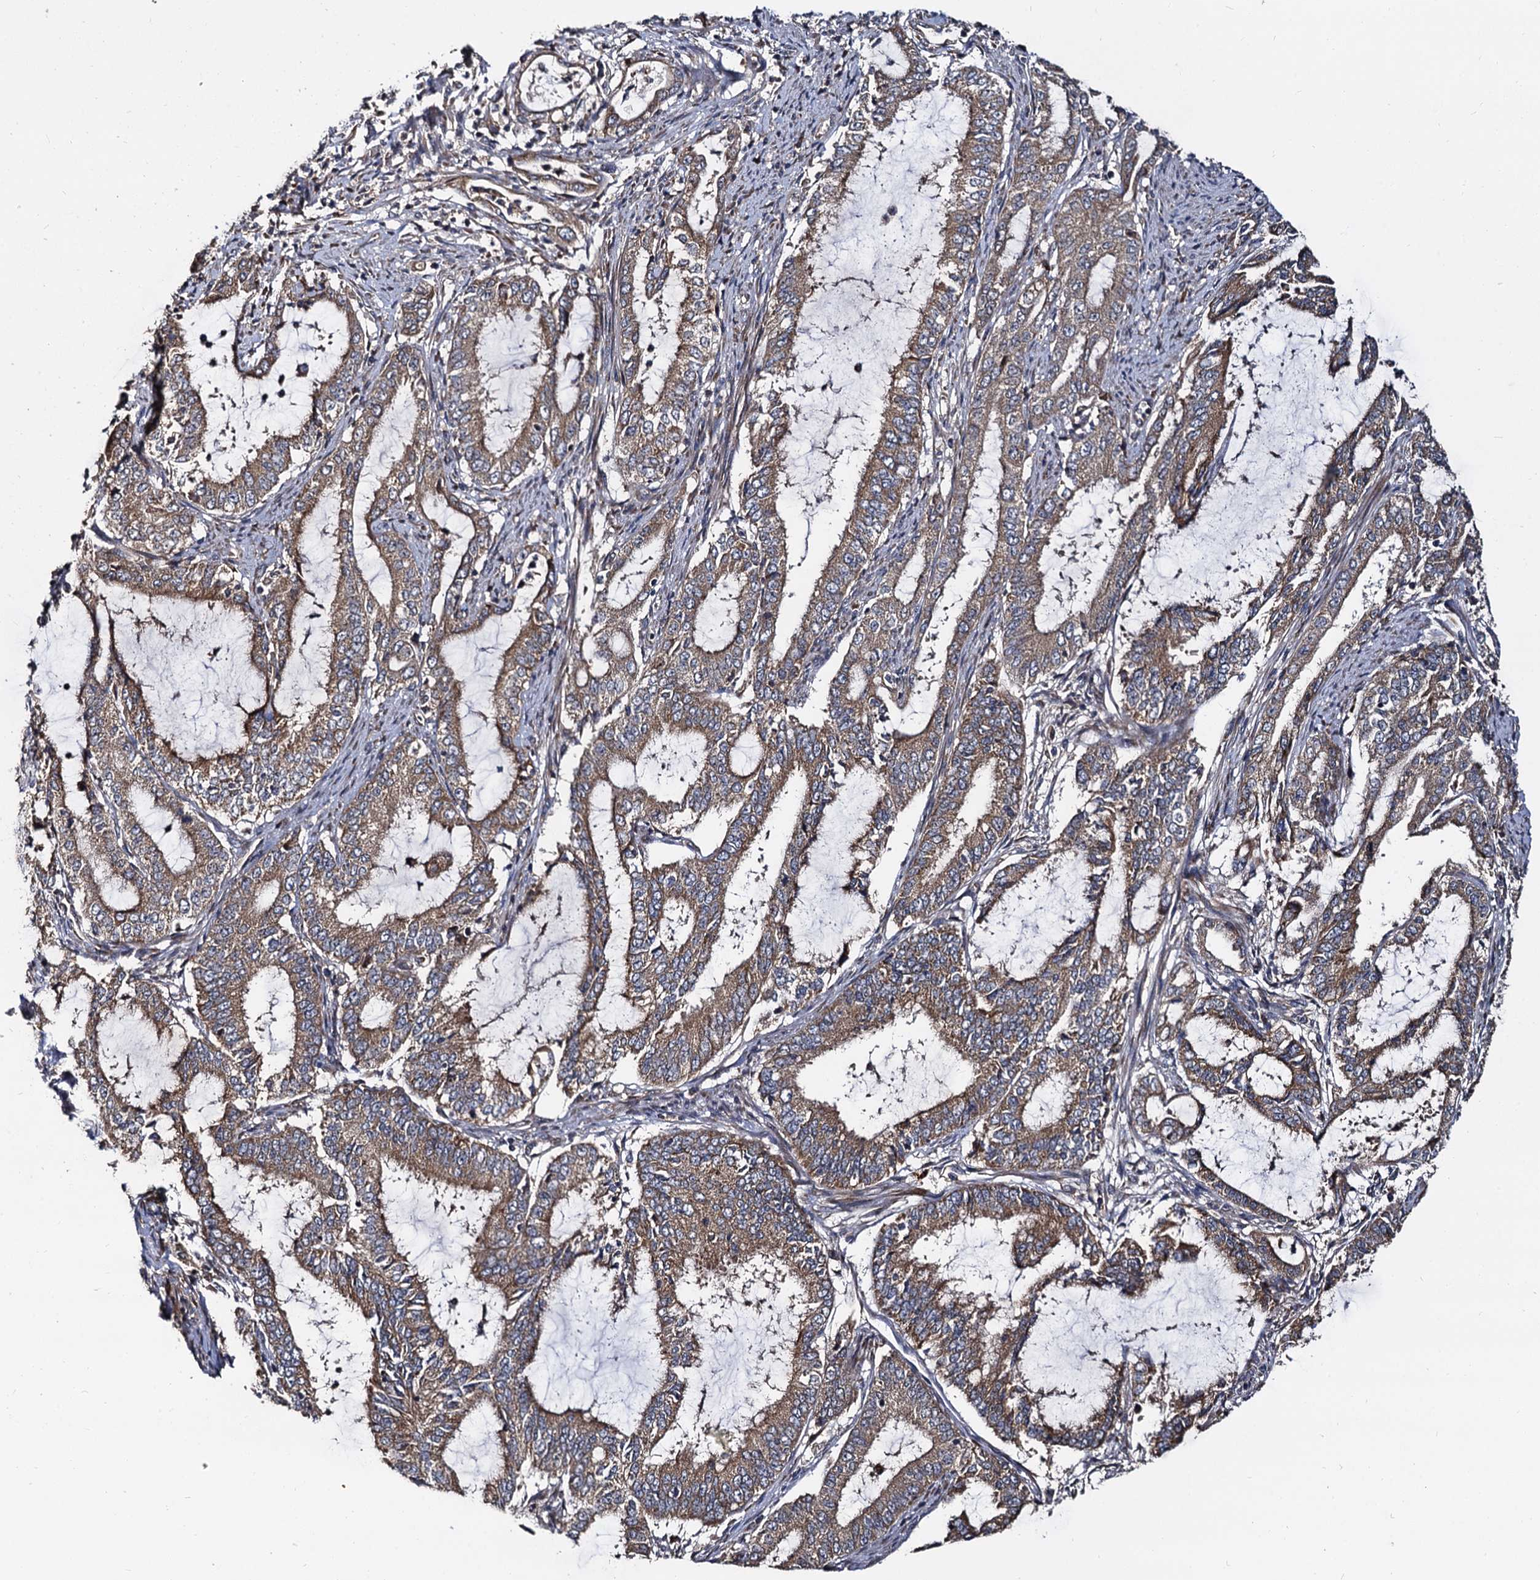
{"staining": {"intensity": "moderate", "quantity": ">75%", "location": "cytoplasmic/membranous"}, "tissue": "endometrial cancer", "cell_type": "Tumor cells", "image_type": "cancer", "snomed": [{"axis": "morphology", "description": "Adenocarcinoma, NOS"}, {"axis": "topography", "description": "Endometrium"}], "caption": "A high-resolution micrograph shows immunohistochemistry (IHC) staining of endometrial cancer (adenocarcinoma), which exhibits moderate cytoplasmic/membranous staining in about >75% of tumor cells.", "gene": "WWC3", "patient": {"sex": "female", "age": 51}}